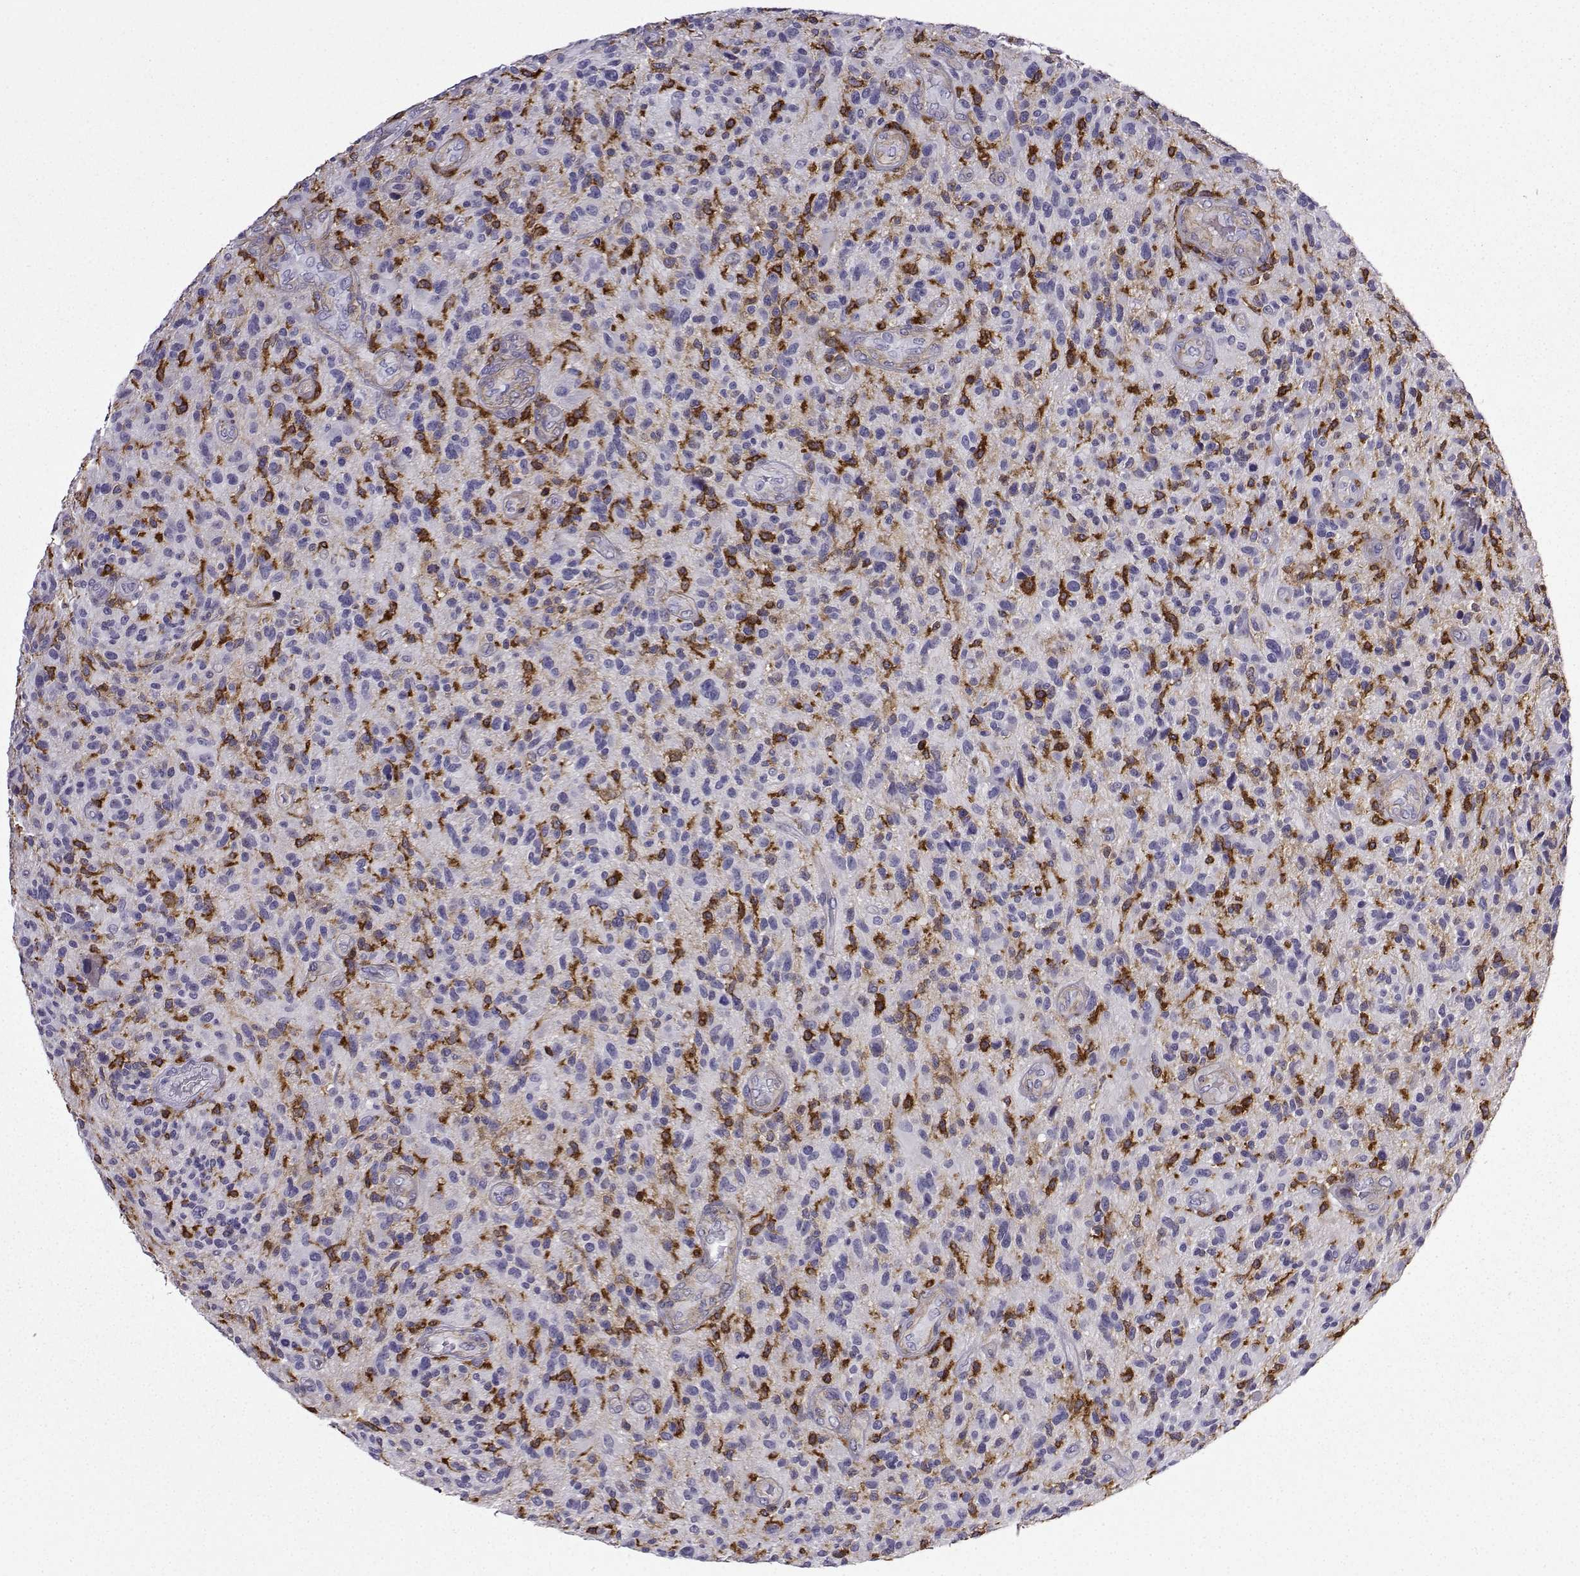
{"staining": {"intensity": "negative", "quantity": "none", "location": "none"}, "tissue": "glioma", "cell_type": "Tumor cells", "image_type": "cancer", "snomed": [{"axis": "morphology", "description": "Glioma, malignant, High grade"}, {"axis": "topography", "description": "Brain"}], "caption": "Malignant glioma (high-grade) was stained to show a protein in brown. There is no significant positivity in tumor cells.", "gene": "DOCK10", "patient": {"sex": "male", "age": 47}}